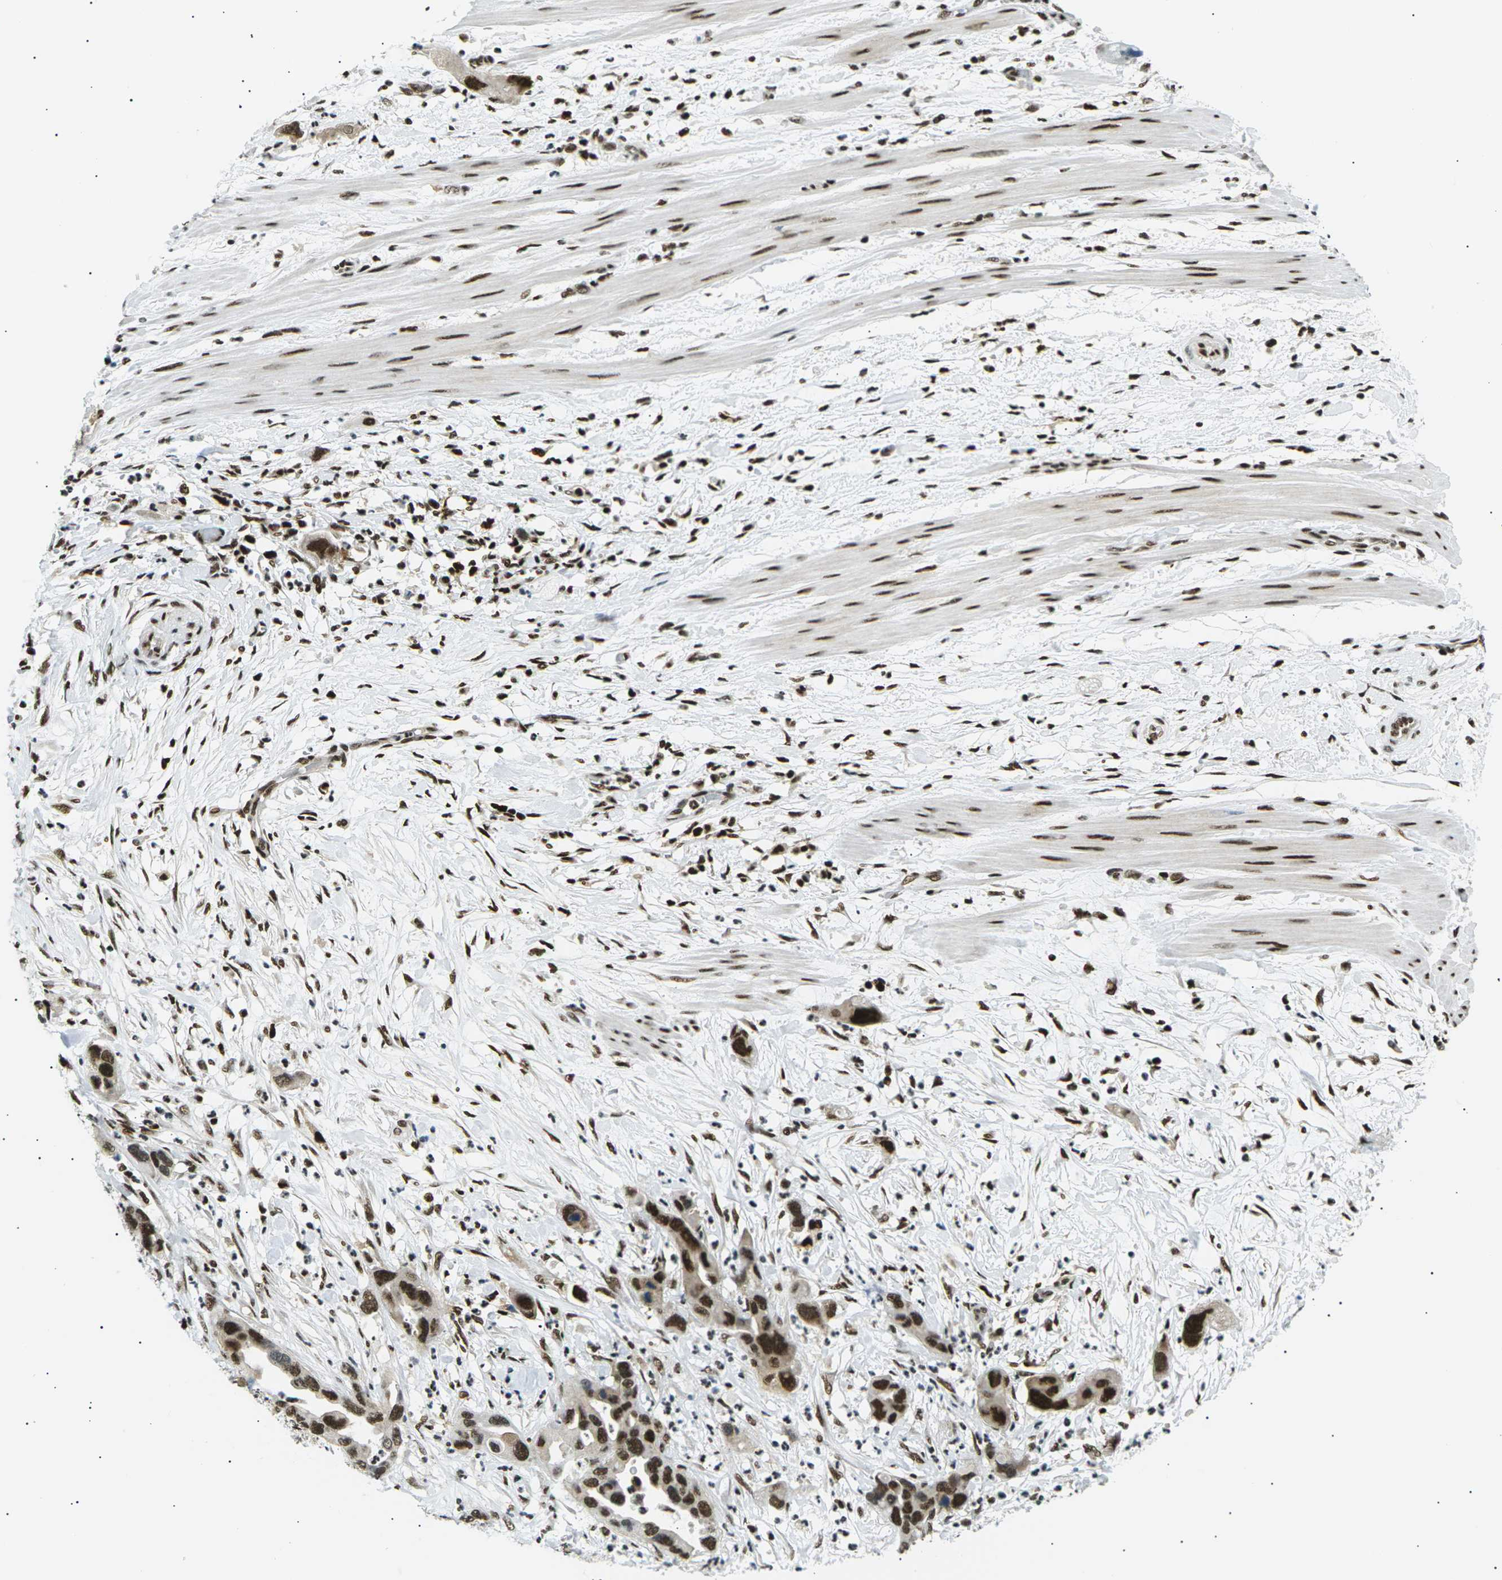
{"staining": {"intensity": "strong", "quantity": ">75%", "location": "nuclear"}, "tissue": "pancreatic cancer", "cell_type": "Tumor cells", "image_type": "cancer", "snomed": [{"axis": "morphology", "description": "Adenocarcinoma, NOS"}, {"axis": "topography", "description": "Pancreas"}], "caption": "This is an image of immunohistochemistry staining of adenocarcinoma (pancreatic), which shows strong expression in the nuclear of tumor cells.", "gene": "RPA2", "patient": {"sex": "female", "age": 71}}